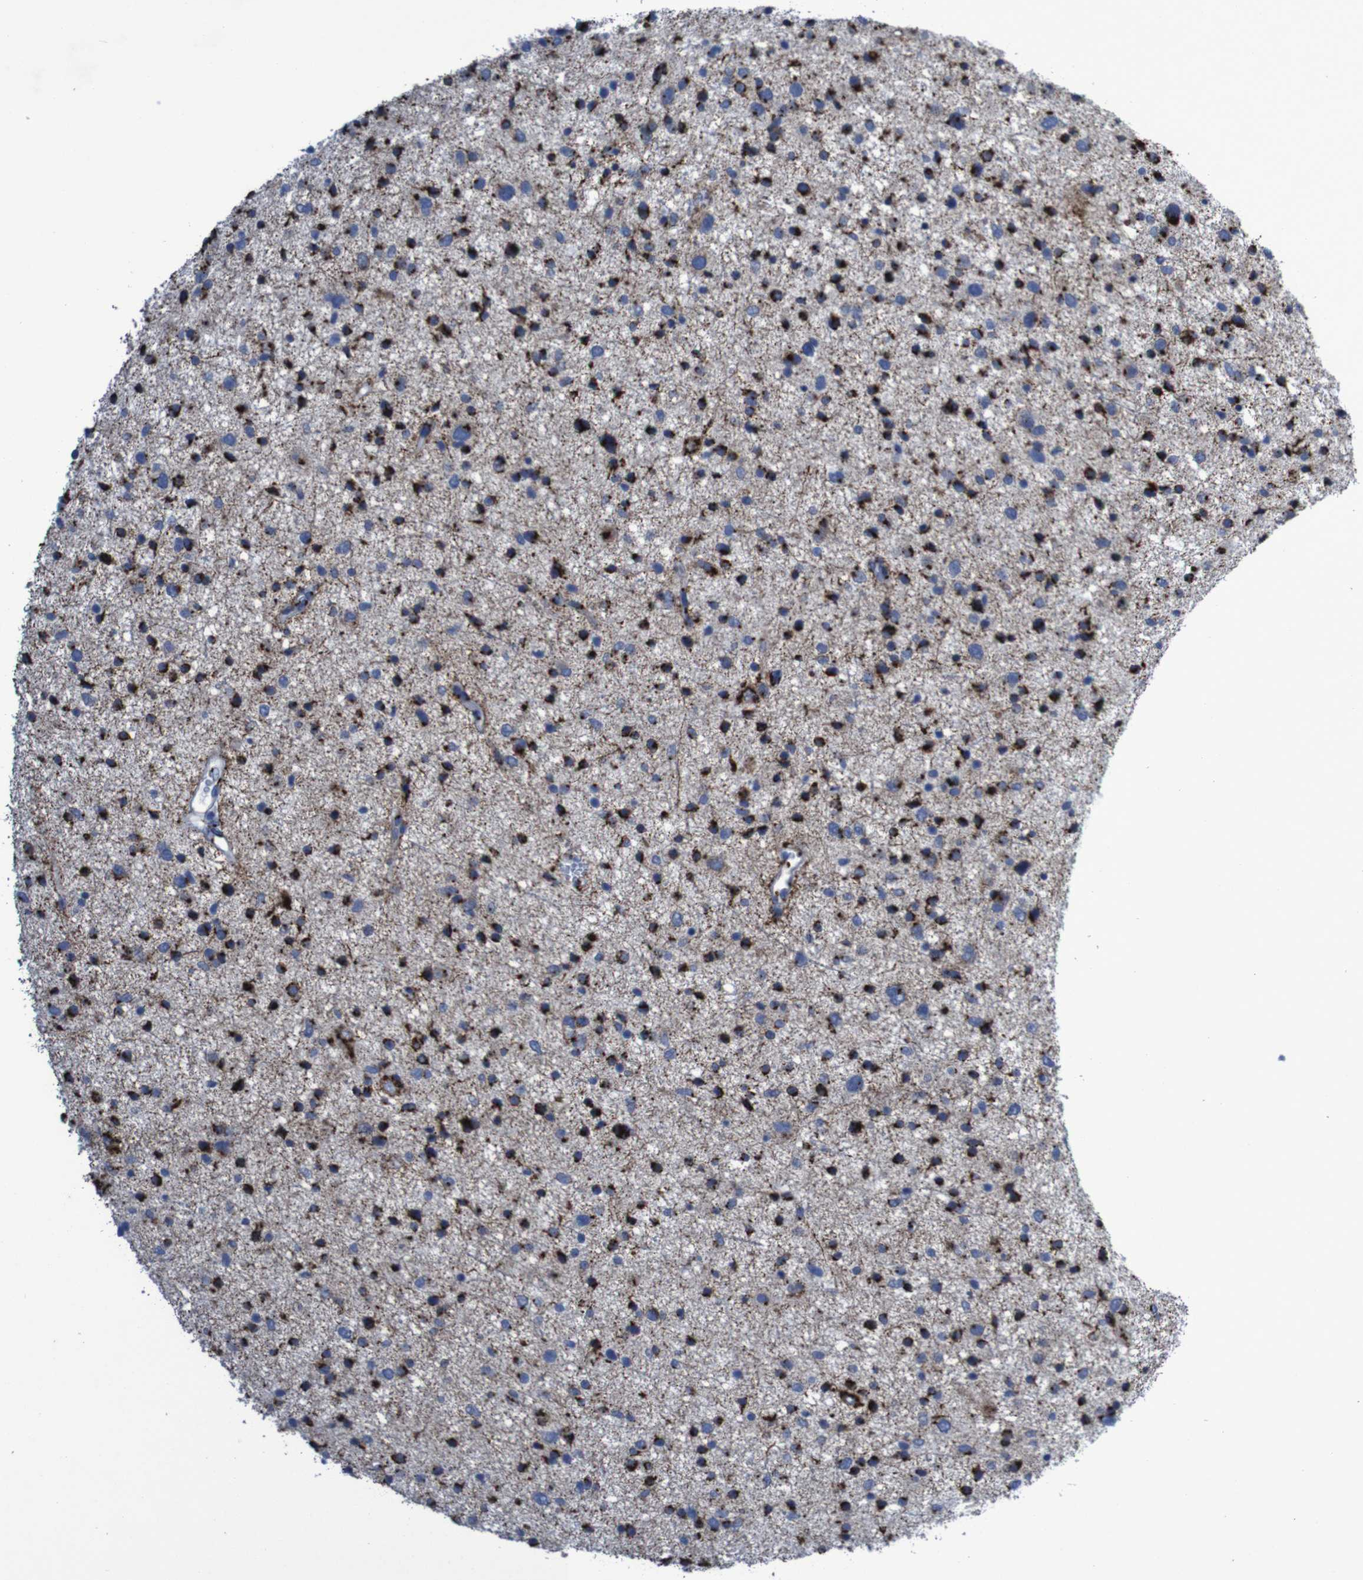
{"staining": {"intensity": "strong", "quantity": ">75%", "location": "cytoplasmic/membranous"}, "tissue": "glioma", "cell_type": "Tumor cells", "image_type": "cancer", "snomed": [{"axis": "morphology", "description": "Glioma, malignant, Low grade"}, {"axis": "topography", "description": "Brain"}], "caption": "Immunohistochemistry (DAB) staining of glioma shows strong cytoplasmic/membranous protein staining in approximately >75% of tumor cells.", "gene": "GOLM1", "patient": {"sex": "female", "age": 37}}